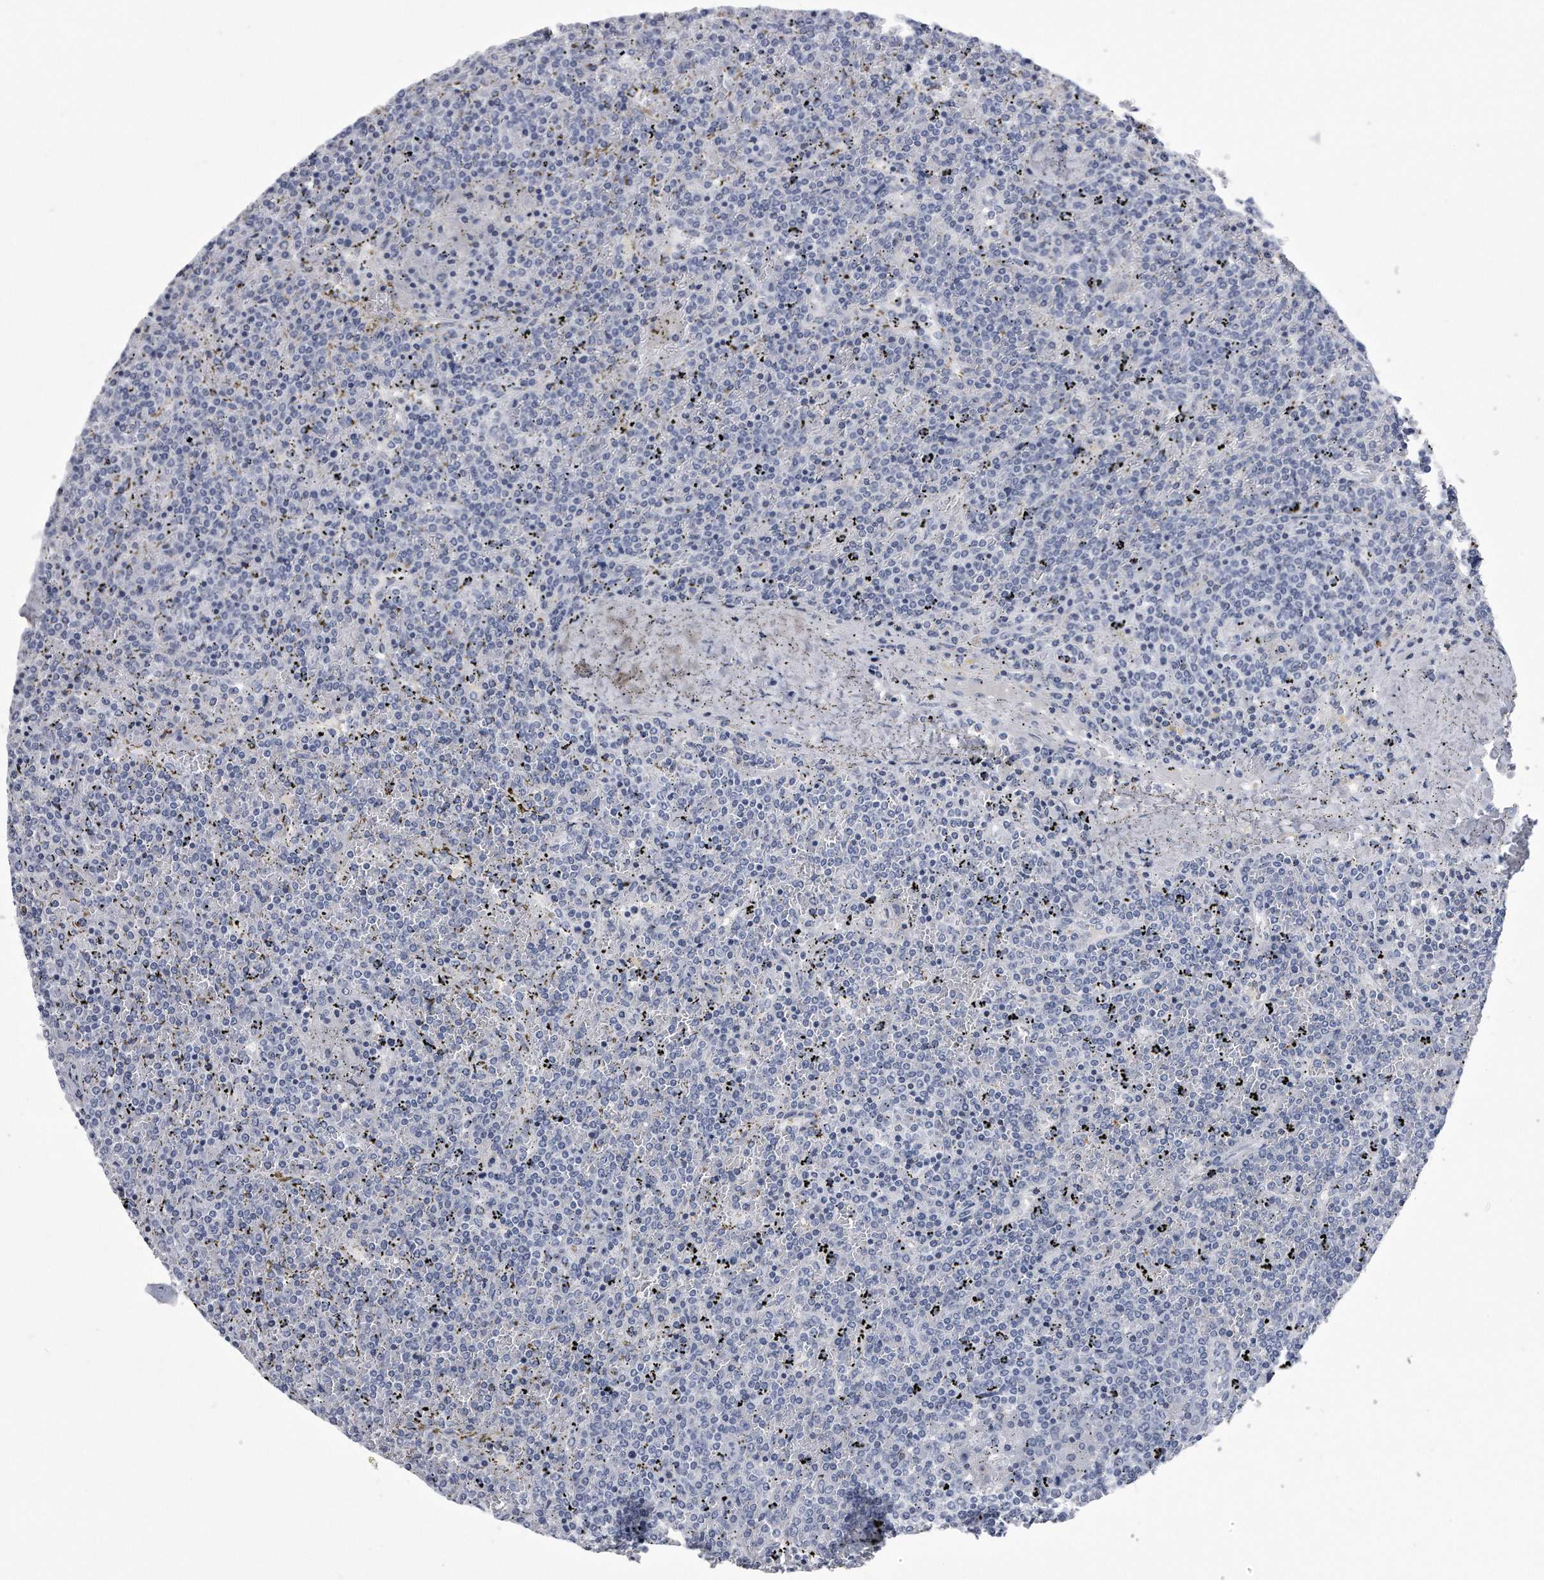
{"staining": {"intensity": "negative", "quantity": "none", "location": "none"}, "tissue": "lymphoma", "cell_type": "Tumor cells", "image_type": "cancer", "snomed": [{"axis": "morphology", "description": "Malignant lymphoma, non-Hodgkin's type, Low grade"}, {"axis": "topography", "description": "Spleen"}], "caption": "Tumor cells are negative for protein expression in human lymphoma.", "gene": "PYGB", "patient": {"sex": "female", "age": 19}}